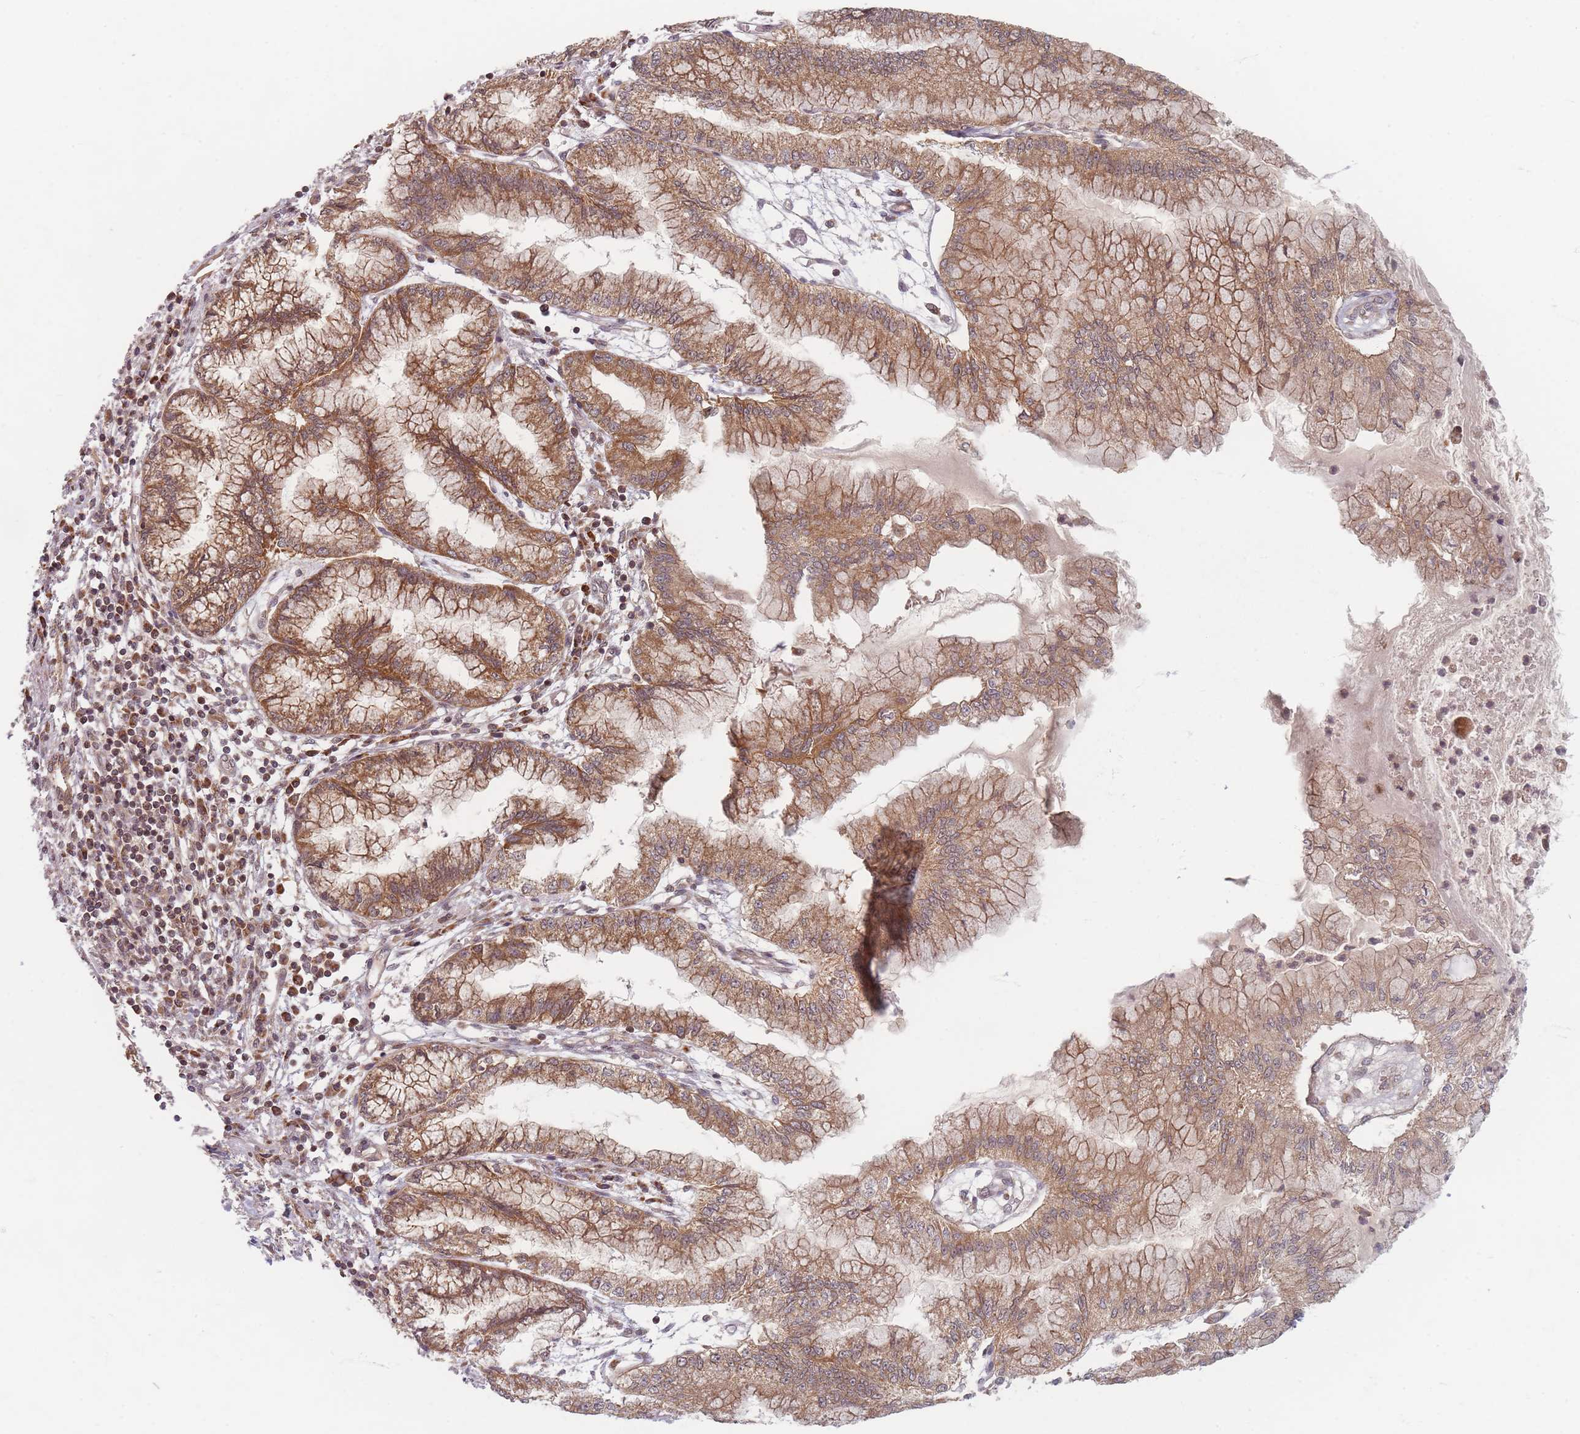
{"staining": {"intensity": "moderate", "quantity": ">75%", "location": "cytoplasmic/membranous"}, "tissue": "pancreatic cancer", "cell_type": "Tumor cells", "image_type": "cancer", "snomed": [{"axis": "morphology", "description": "Adenocarcinoma, NOS"}, {"axis": "topography", "description": "Pancreas"}], "caption": "This micrograph reveals immunohistochemistry staining of human pancreatic cancer, with medium moderate cytoplasmic/membranous expression in approximately >75% of tumor cells.", "gene": "RADX", "patient": {"sex": "male", "age": 73}}